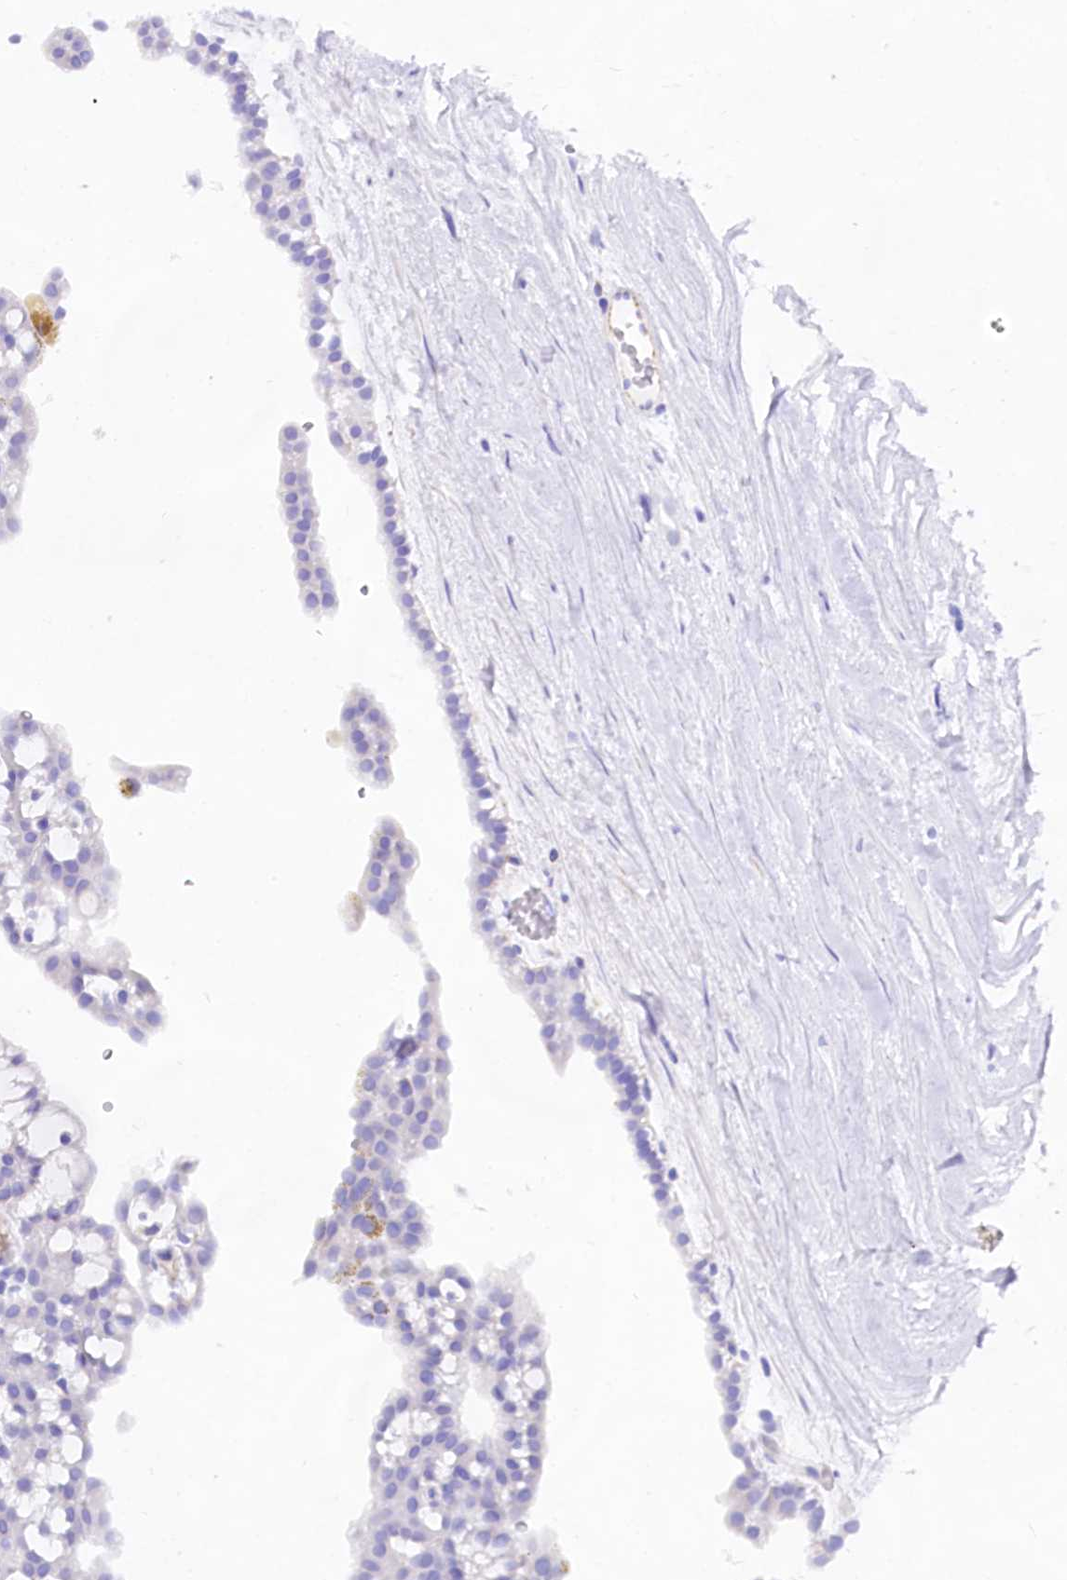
{"staining": {"intensity": "negative", "quantity": "none", "location": "none"}, "tissue": "renal cancer", "cell_type": "Tumor cells", "image_type": "cancer", "snomed": [{"axis": "morphology", "description": "Adenocarcinoma, NOS"}, {"axis": "topography", "description": "Kidney"}], "caption": "Photomicrograph shows no significant protein staining in tumor cells of renal cancer (adenocarcinoma).", "gene": "CD99", "patient": {"sex": "male", "age": 63}}